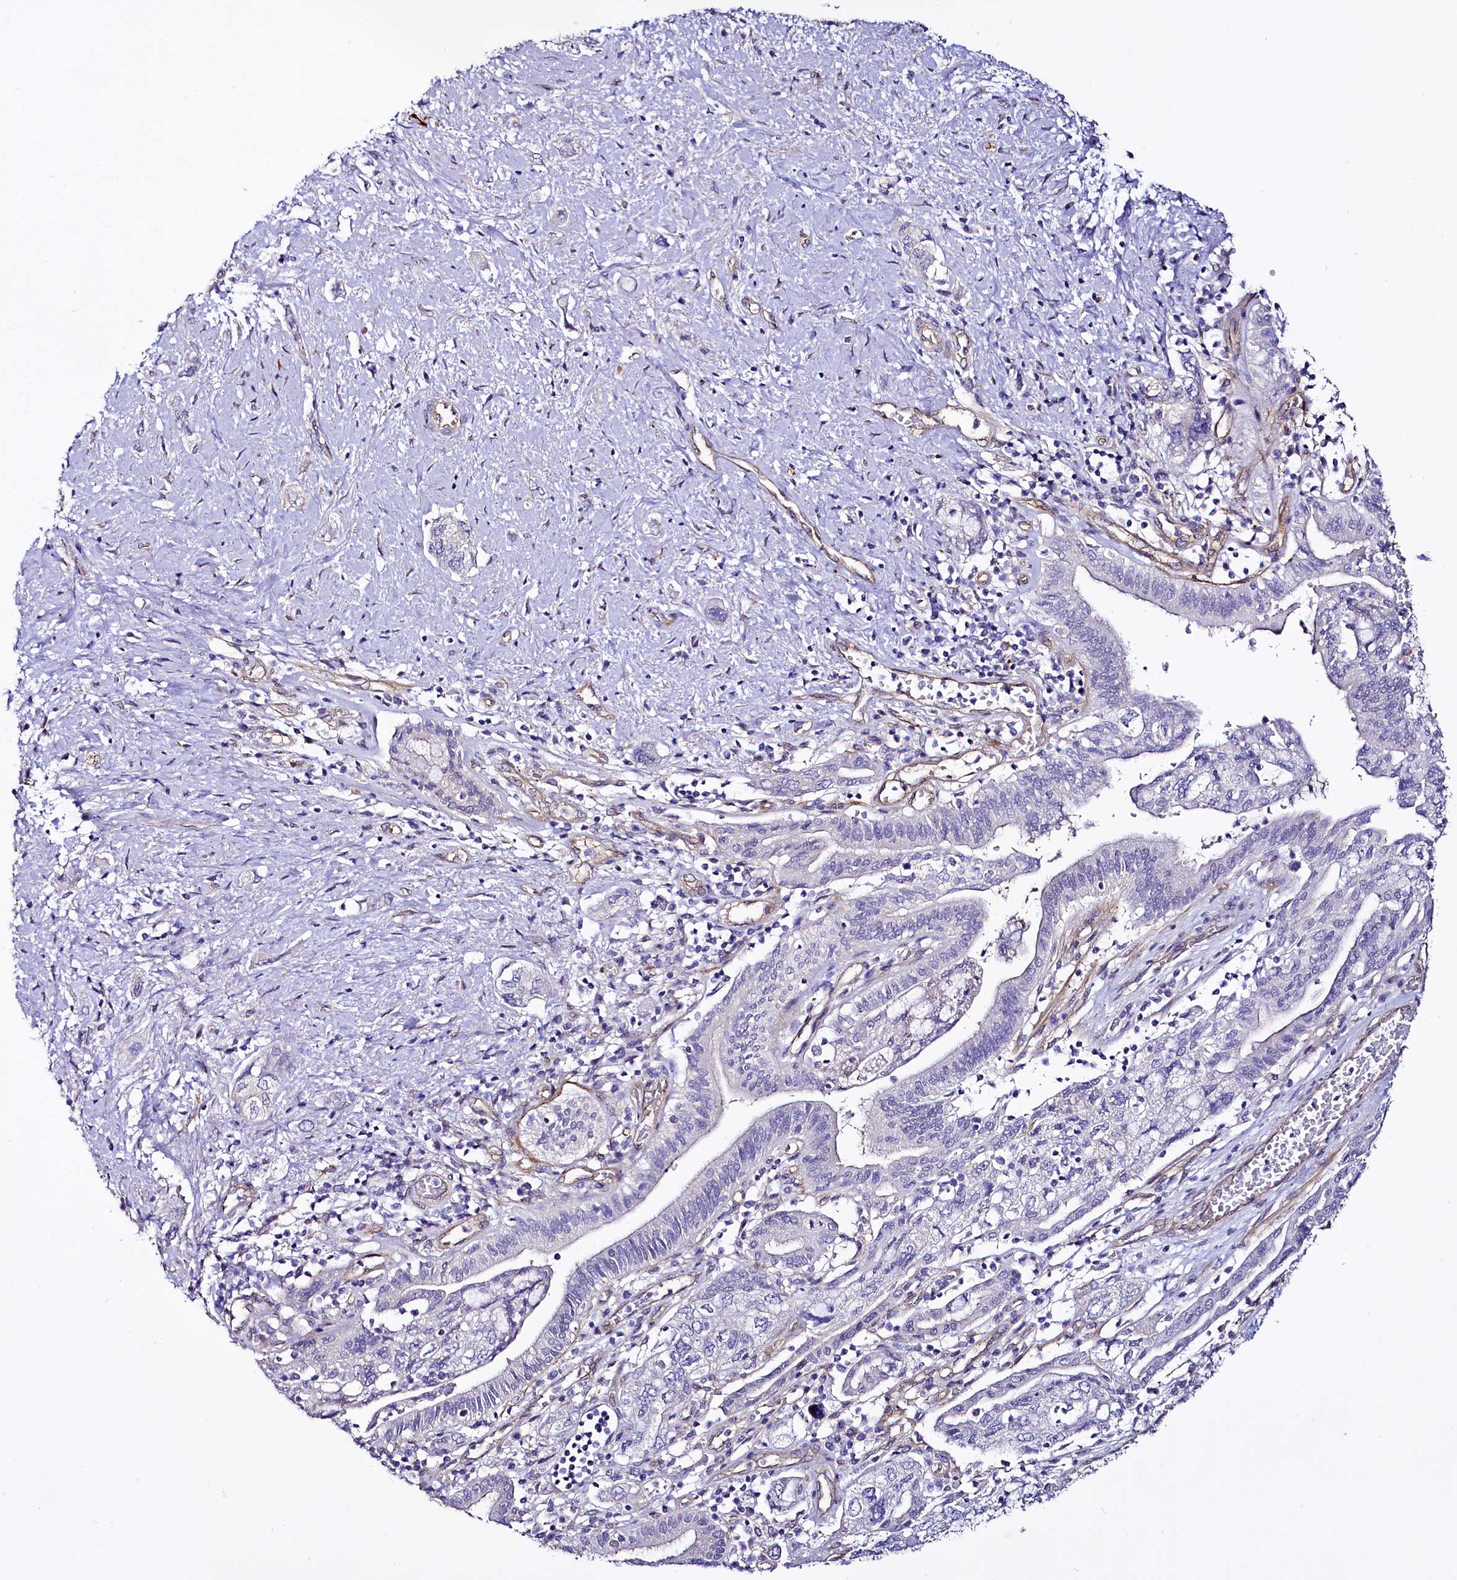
{"staining": {"intensity": "negative", "quantity": "none", "location": "none"}, "tissue": "pancreatic cancer", "cell_type": "Tumor cells", "image_type": "cancer", "snomed": [{"axis": "morphology", "description": "Adenocarcinoma, NOS"}, {"axis": "topography", "description": "Pancreas"}], "caption": "IHC image of pancreatic cancer stained for a protein (brown), which exhibits no expression in tumor cells.", "gene": "STXBP1", "patient": {"sex": "female", "age": 73}}